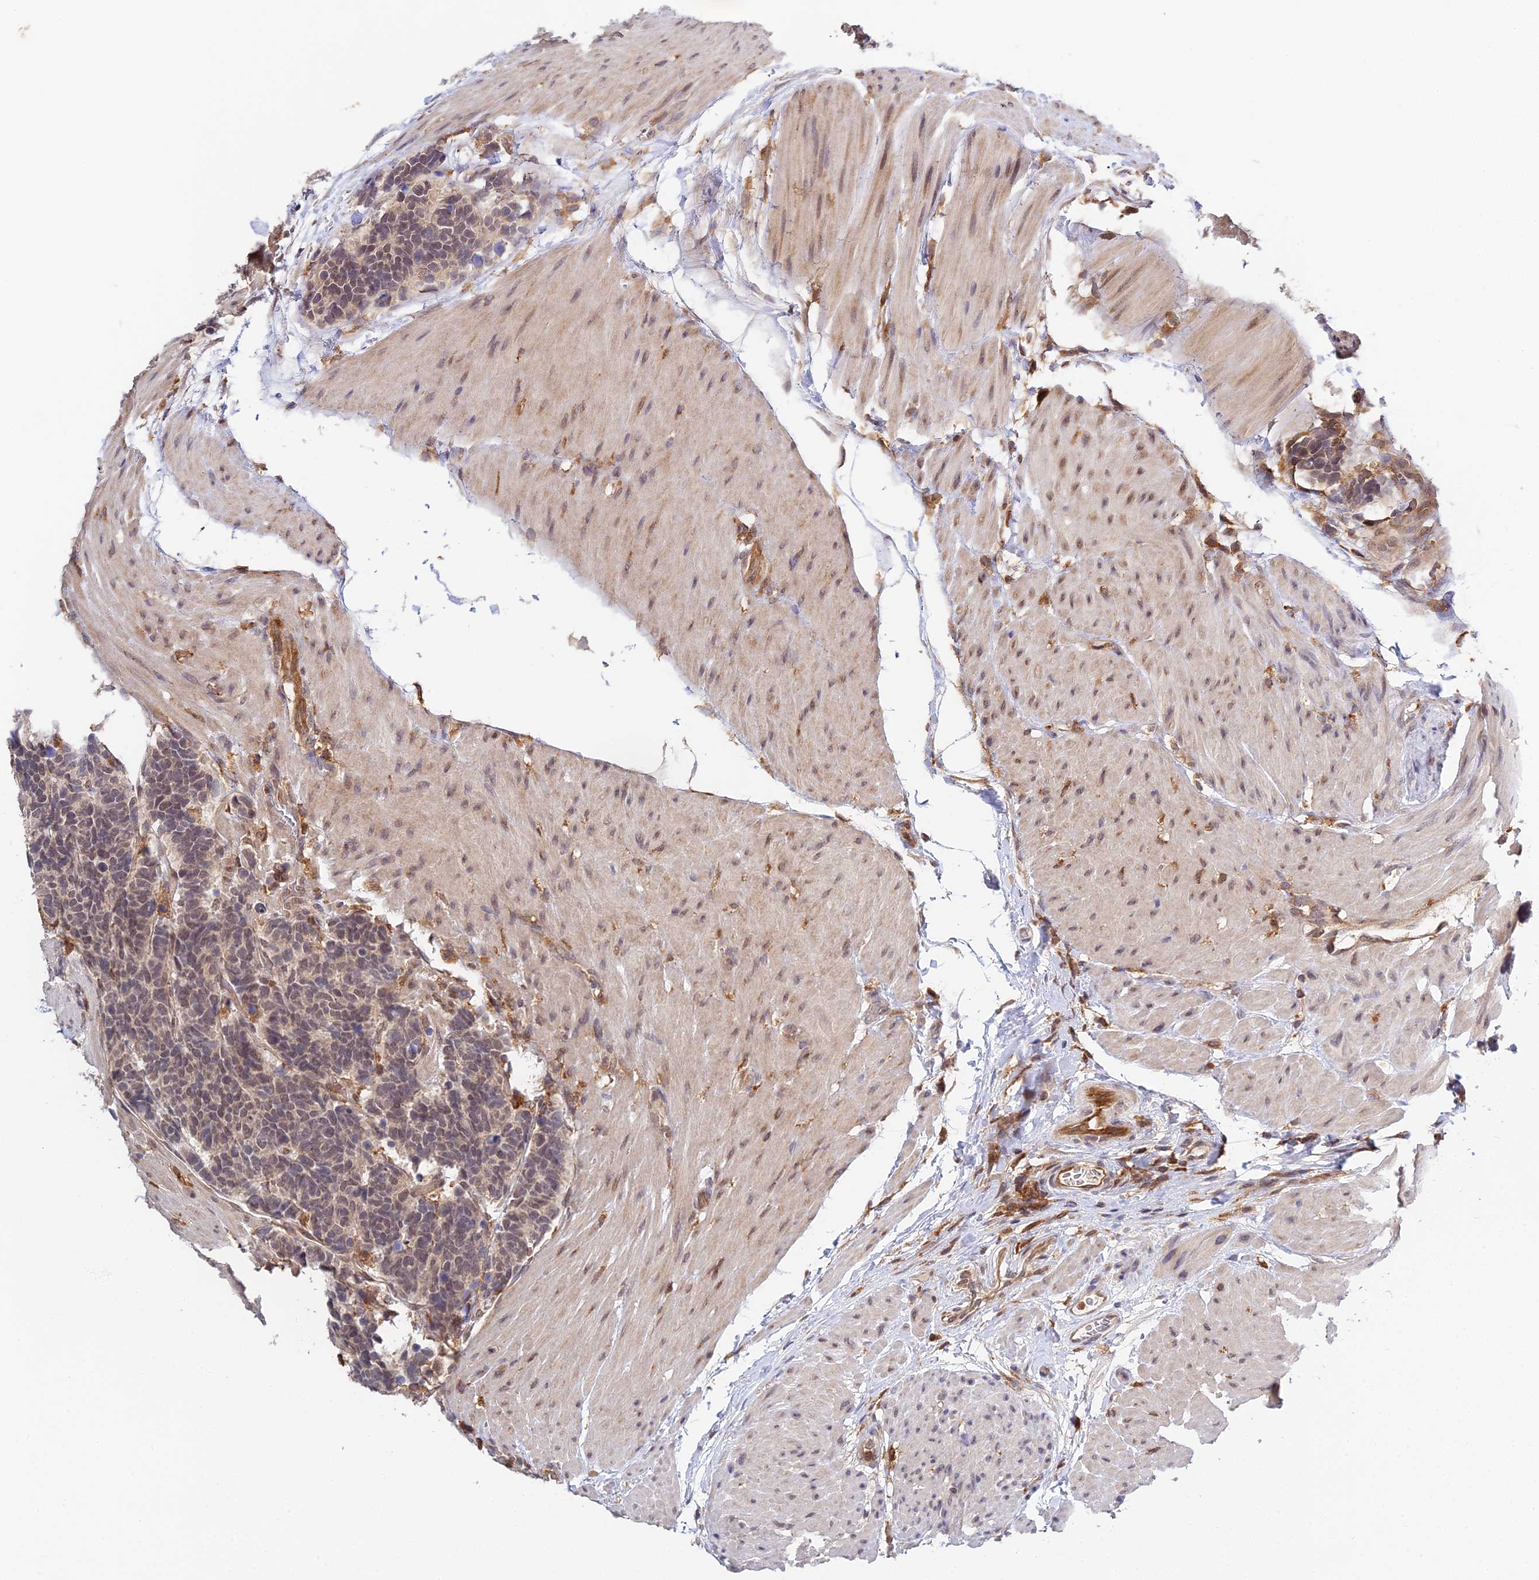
{"staining": {"intensity": "weak", "quantity": ">75%", "location": "nuclear"}, "tissue": "carcinoid", "cell_type": "Tumor cells", "image_type": "cancer", "snomed": [{"axis": "morphology", "description": "Carcinoma, NOS"}, {"axis": "morphology", "description": "Carcinoid, malignant, NOS"}, {"axis": "topography", "description": "Urinary bladder"}], "caption": "A high-resolution photomicrograph shows IHC staining of carcinoma, which shows weak nuclear staining in approximately >75% of tumor cells.", "gene": "TPRX1", "patient": {"sex": "male", "age": 57}}